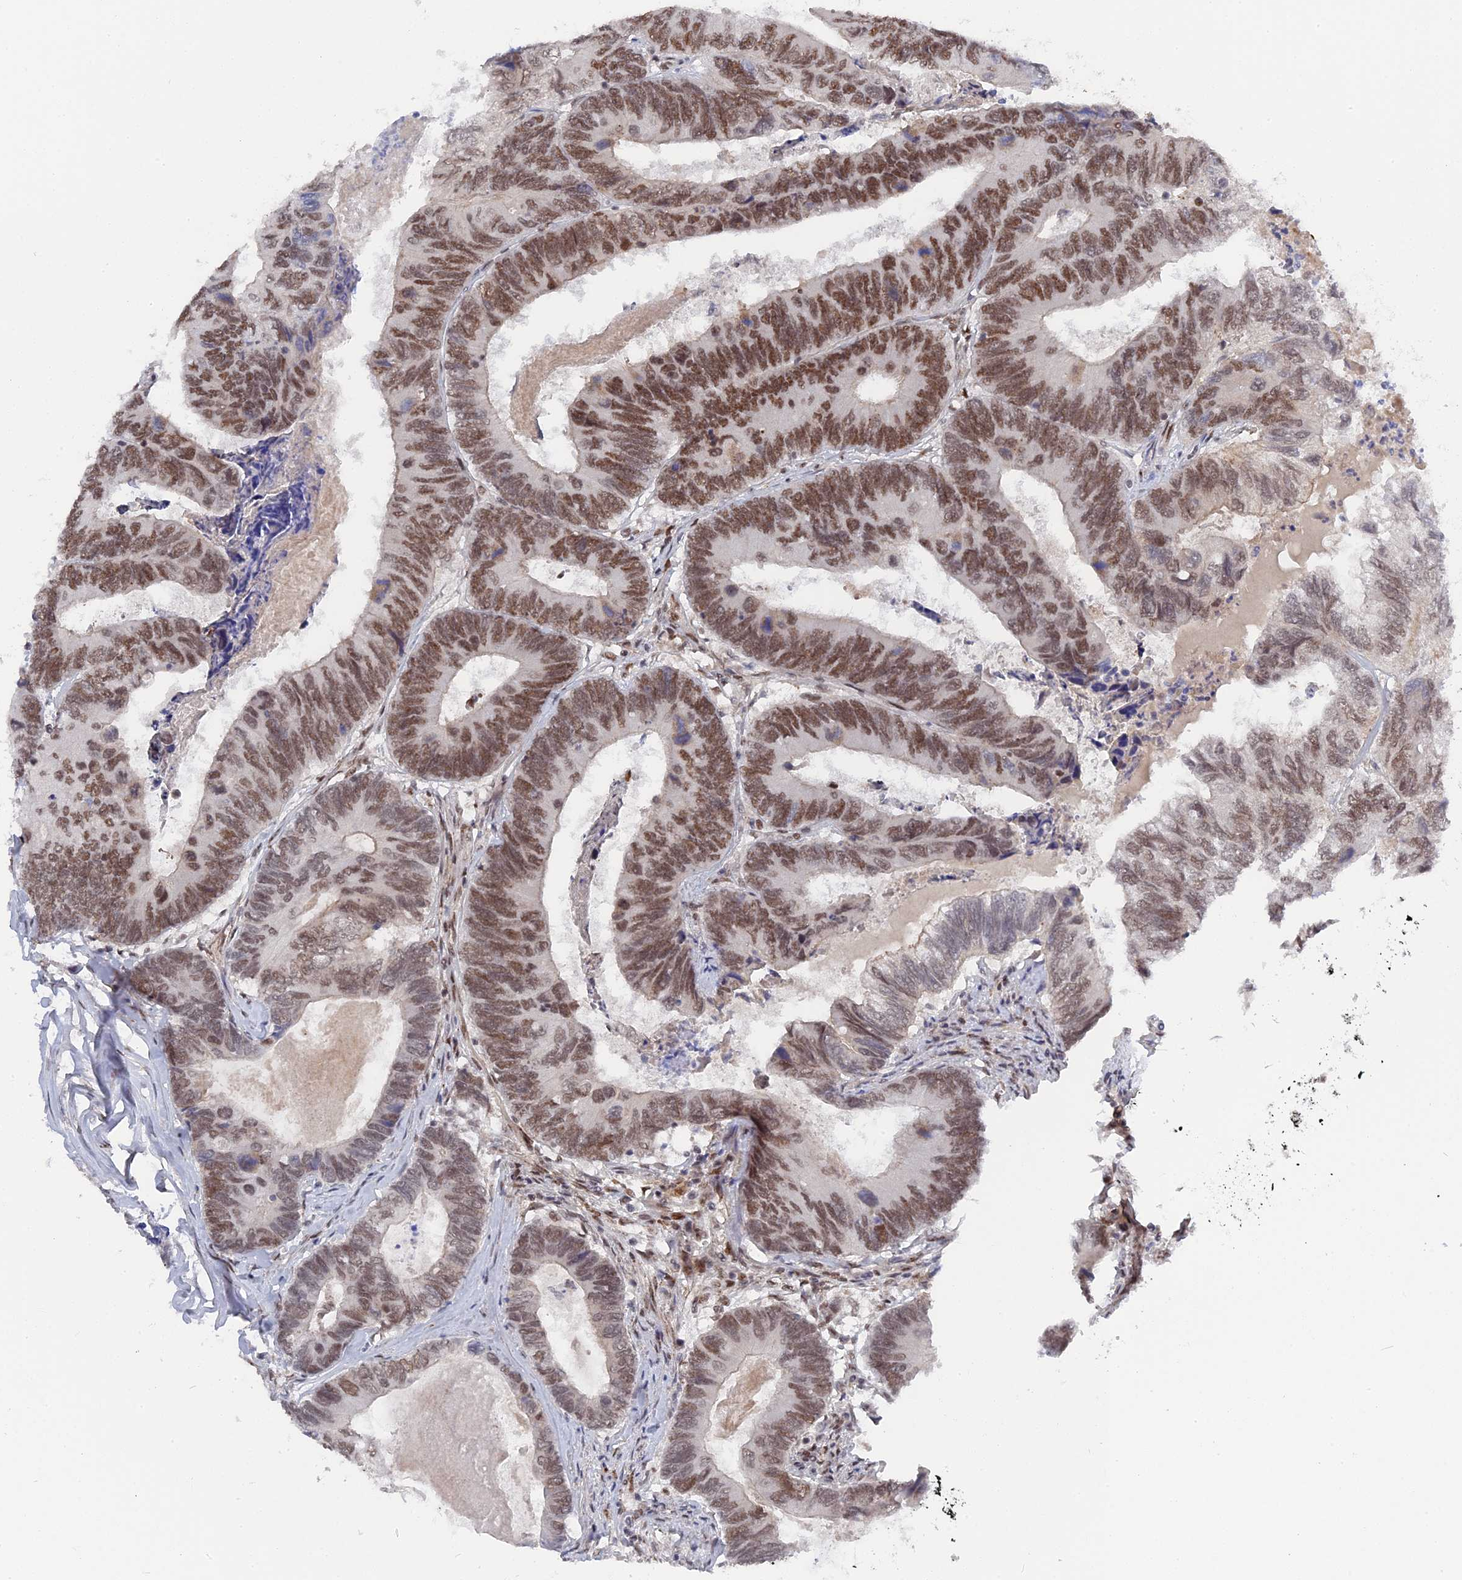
{"staining": {"intensity": "moderate", "quantity": ">75%", "location": "nuclear"}, "tissue": "colorectal cancer", "cell_type": "Tumor cells", "image_type": "cancer", "snomed": [{"axis": "morphology", "description": "Adenocarcinoma, NOS"}, {"axis": "topography", "description": "Colon"}], "caption": "Immunohistochemistry (IHC) photomicrograph of neoplastic tissue: adenocarcinoma (colorectal) stained using immunohistochemistry (IHC) shows medium levels of moderate protein expression localized specifically in the nuclear of tumor cells, appearing as a nuclear brown color.", "gene": "CCDC85A", "patient": {"sex": "female", "age": 67}}